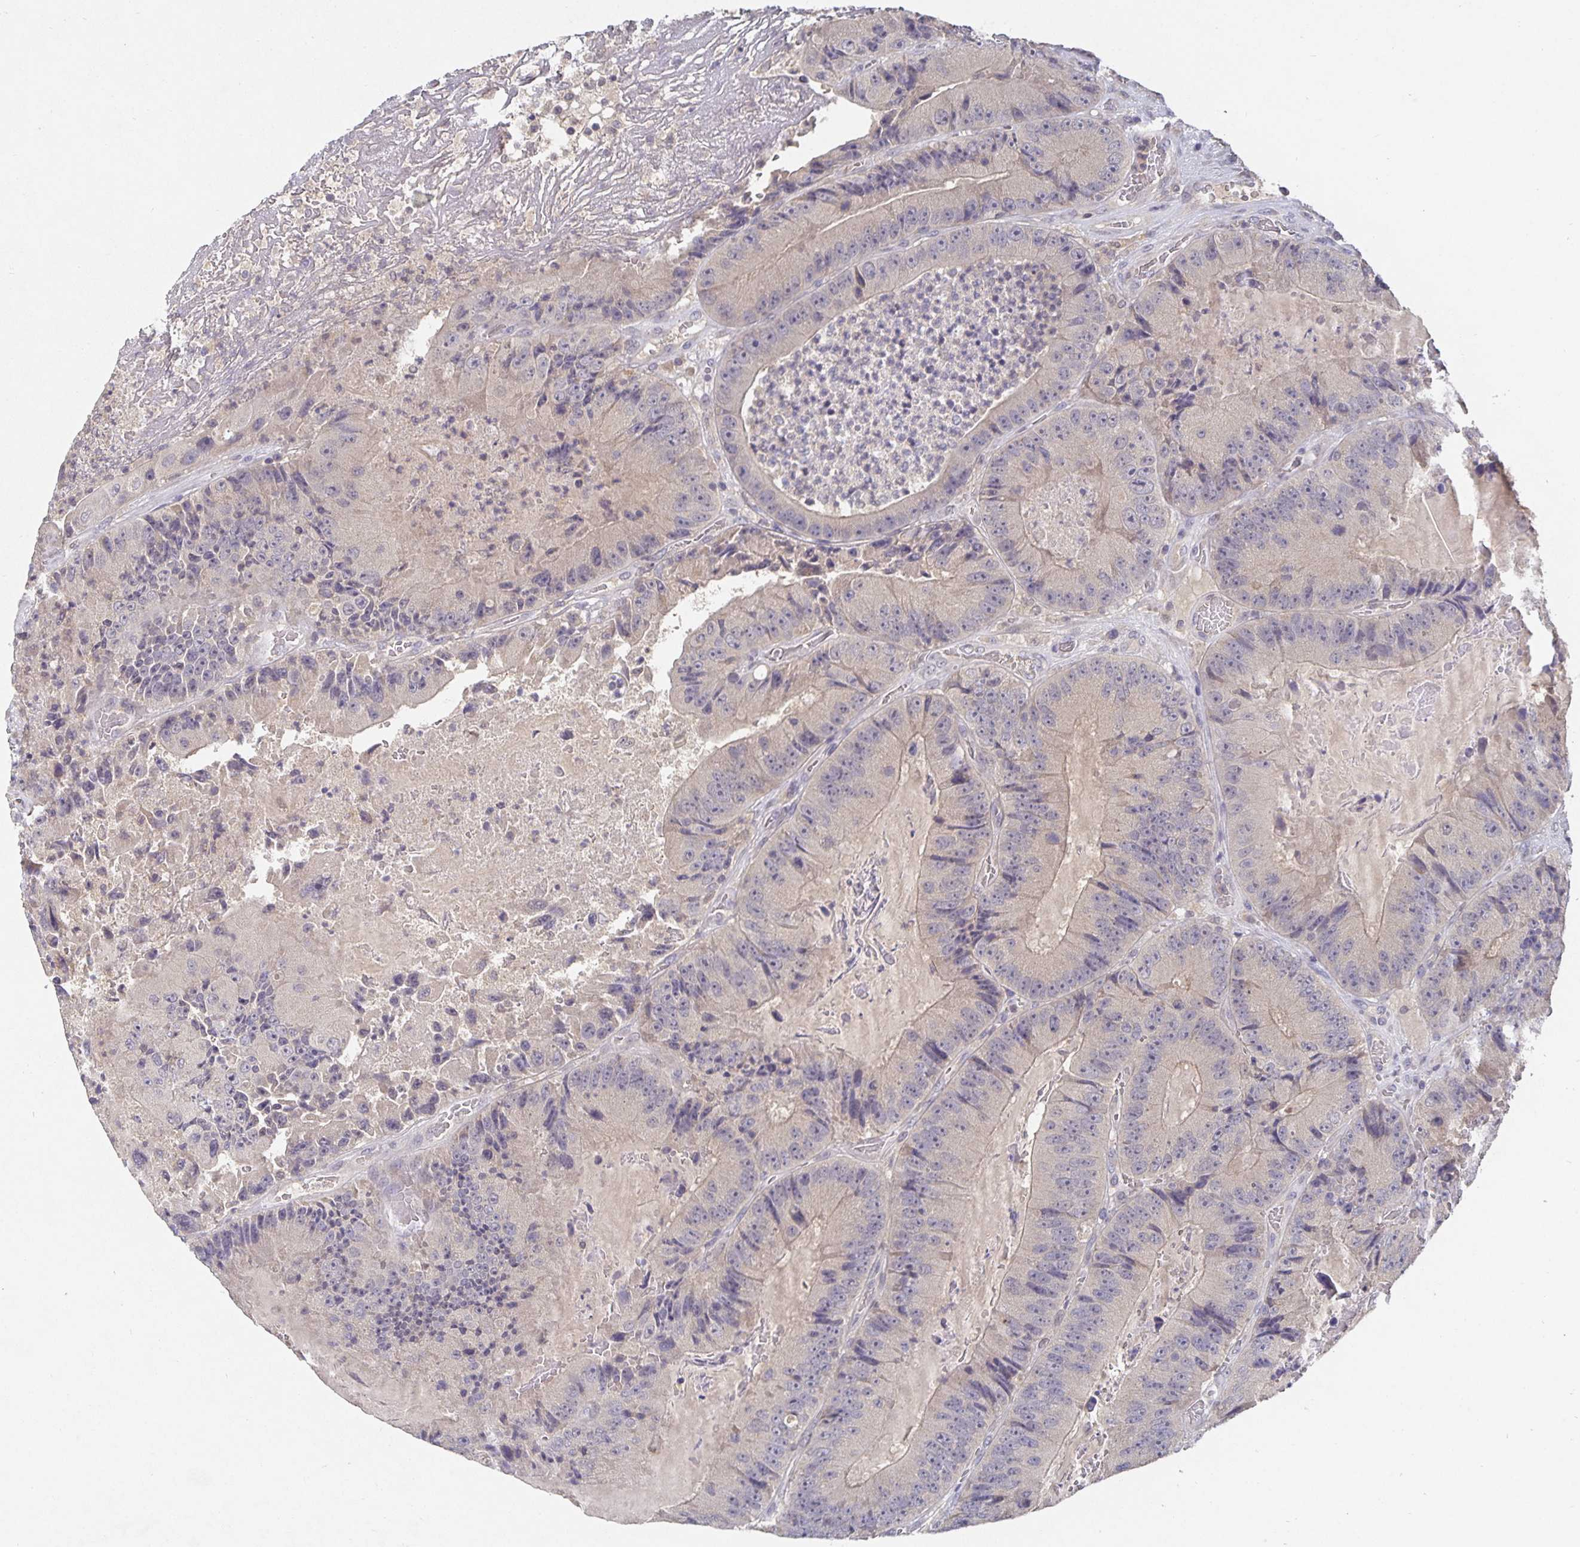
{"staining": {"intensity": "weak", "quantity": "<25%", "location": "cytoplasmic/membranous"}, "tissue": "colorectal cancer", "cell_type": "Tumor cells", "image_type": "cancer", "snomed": [{"axis": "morphology", "description": "Adenocarcinoma, NOS"}, {"axis": "topography", "description": "Colon"}], "caption": "Immunohistochemistry of colorectal adenocarcinoma reveals no expression in tumor cells.", "gene": "HEPN1", "patient": {"sex": "female", "age": 86}}